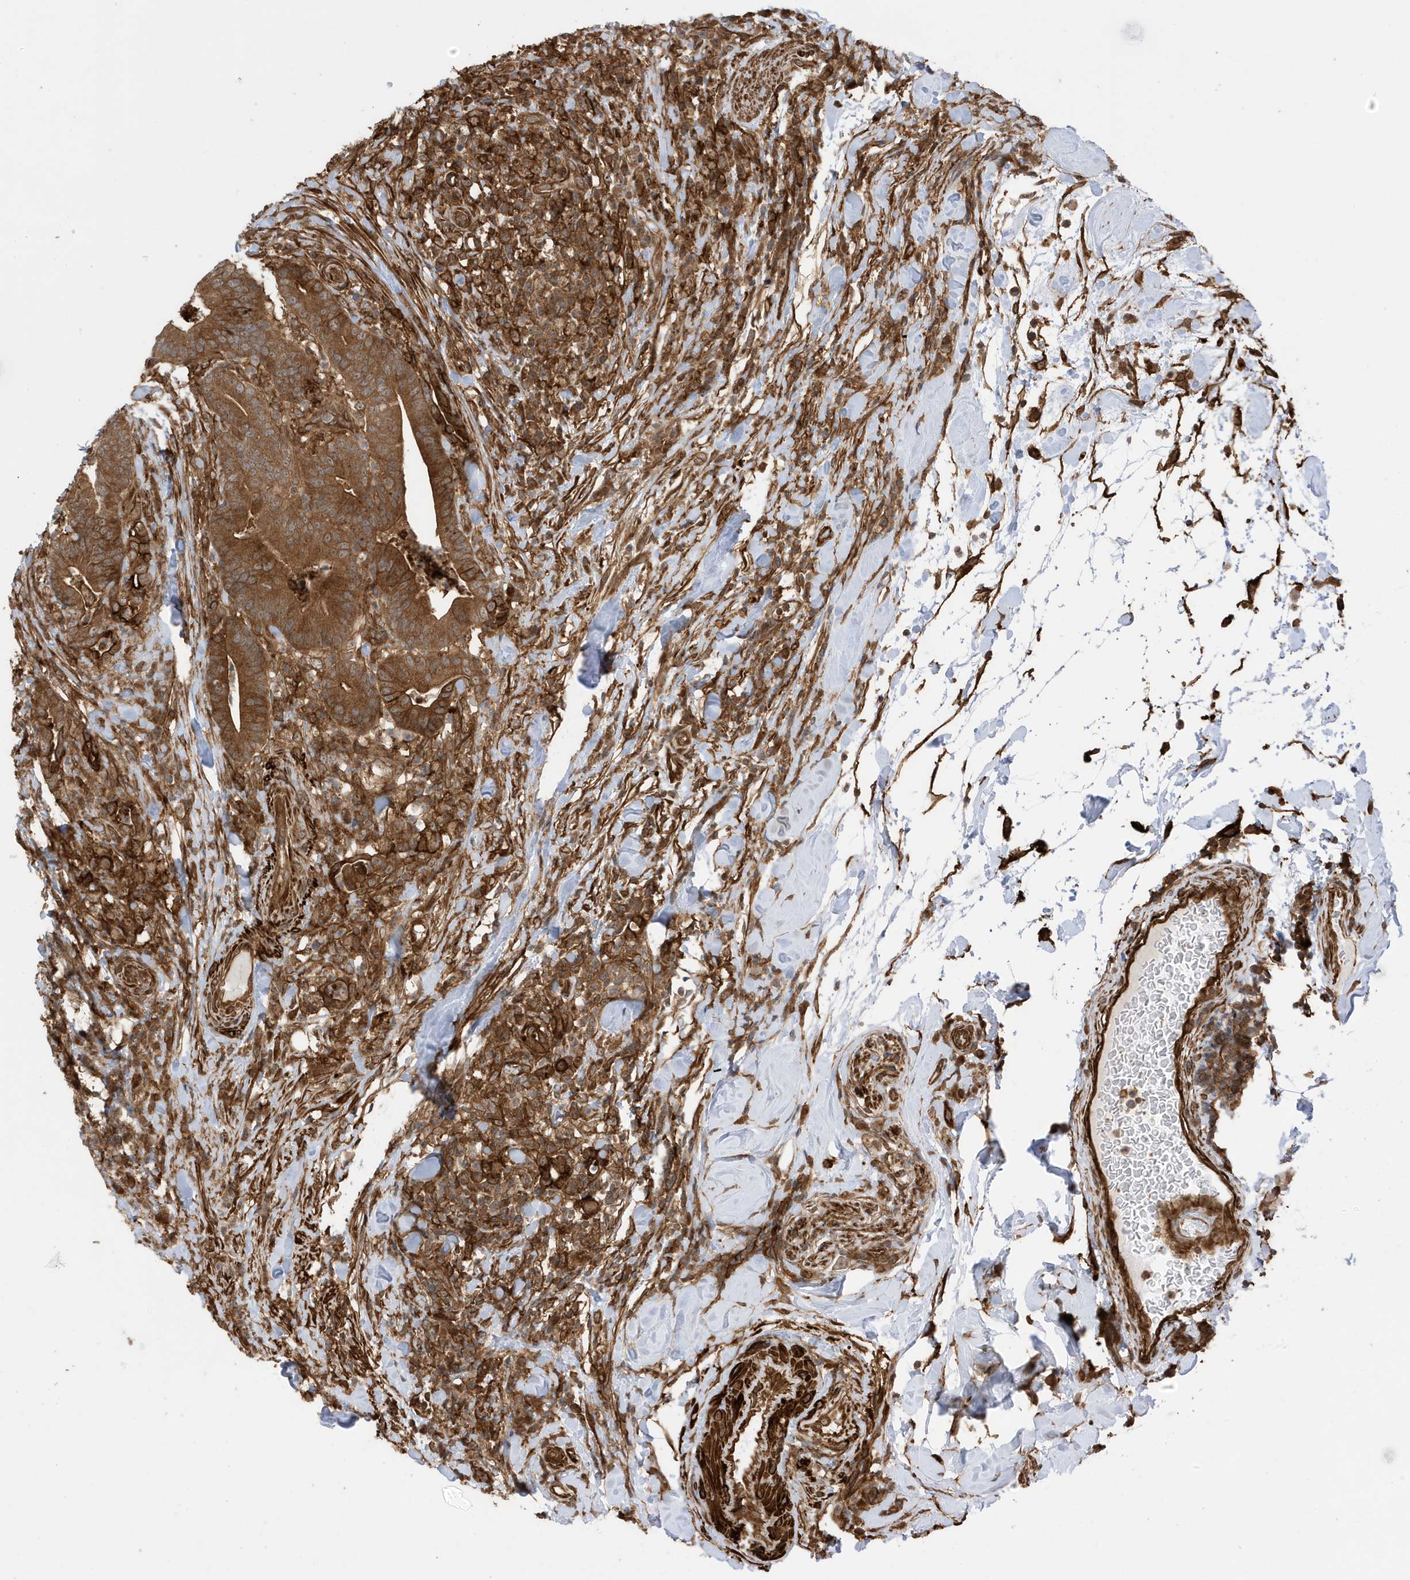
{"staining": {"intensity": "strong", "quantity": ">75%", "location": "cytoplasmic/membranous"}, "tissue": "colorectal cancer", "cell_type": "Tumor cells", "image_type": "cancer", "snomed": [{"axis": "morphology", "description": "Adenocarcinoma, NOS"}, {"axis": "topography", "description": "Colon"}], "caption": "Immunohistochemistry (IHC) photomicrograph of neoplastic tissue: human colorectal cancer (adenocarcinoma) stained using immunohistochemistry (IHC) shows high levels of strong protein expression localized specifically in the cytoplasmic/membranous of tumor cells, appearing as a cytoplasmic/membranous brown color.", "gene": "CDC42EP3", "patient": {"sex": "female", "age": 66}}